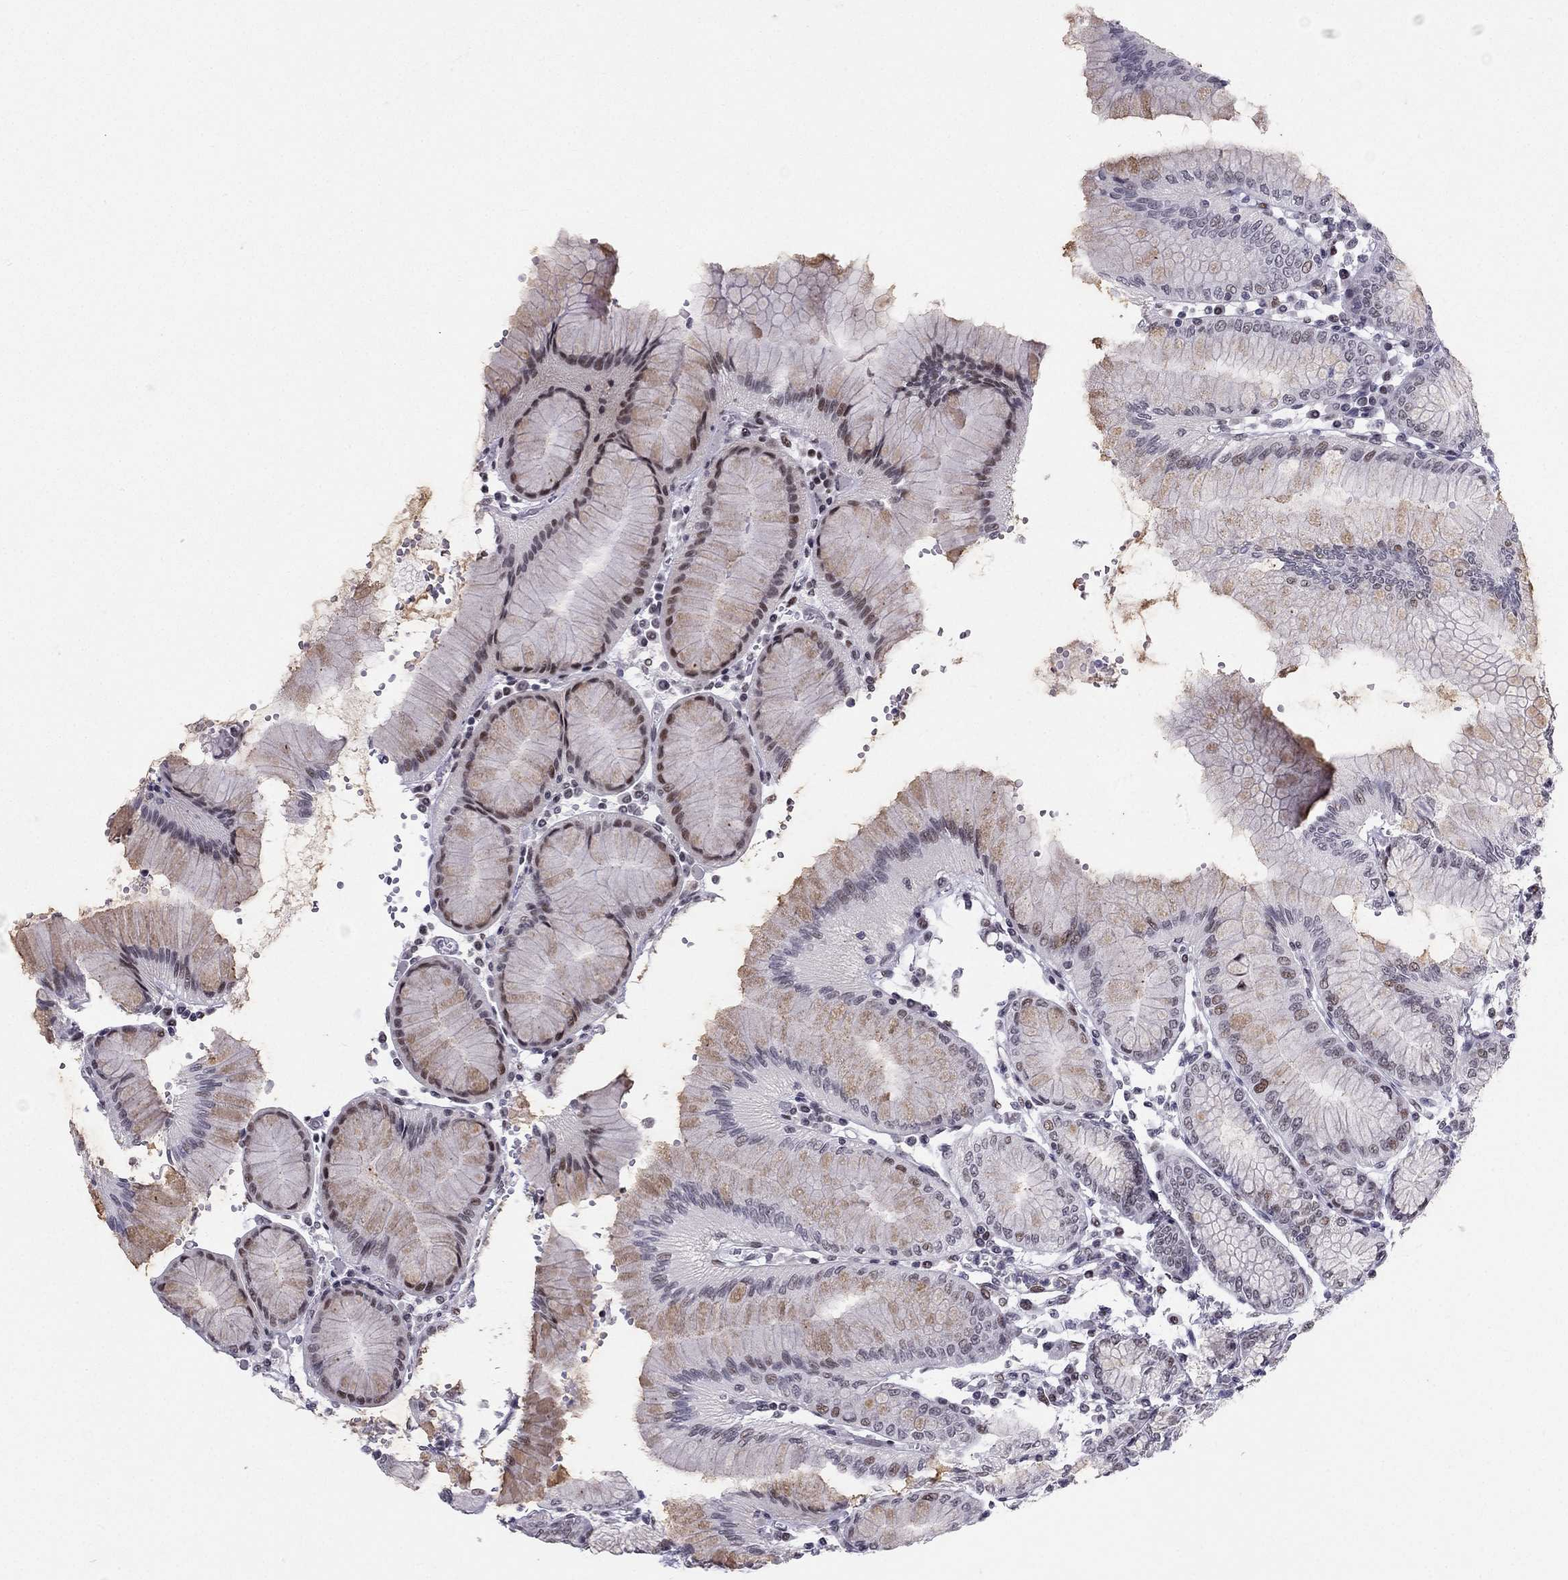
{"staining": {"intensity": "moderate", "quantity": "25%-75%", "location": "nuclear"}, "tissue": "stomach", "cell_type": "Glandular cells", "image_type": "normal", "snomed": [{"axis": "morphology", "description": "Normal tissue, NOS"}, {"axis": "topography", "description": "Skeletal muscle"}, {"axis": "topography", "description": "Stomach"}], "caption": "A photomicrograph of human stomach stained for a protein exhibits moderate nuclear brown staining in glandular cells. (brown staining indicates protein expression, while blue staining denotes nuclei).", "gene": "RPRD2", "patient": {"sex": "female", "age": 57}}